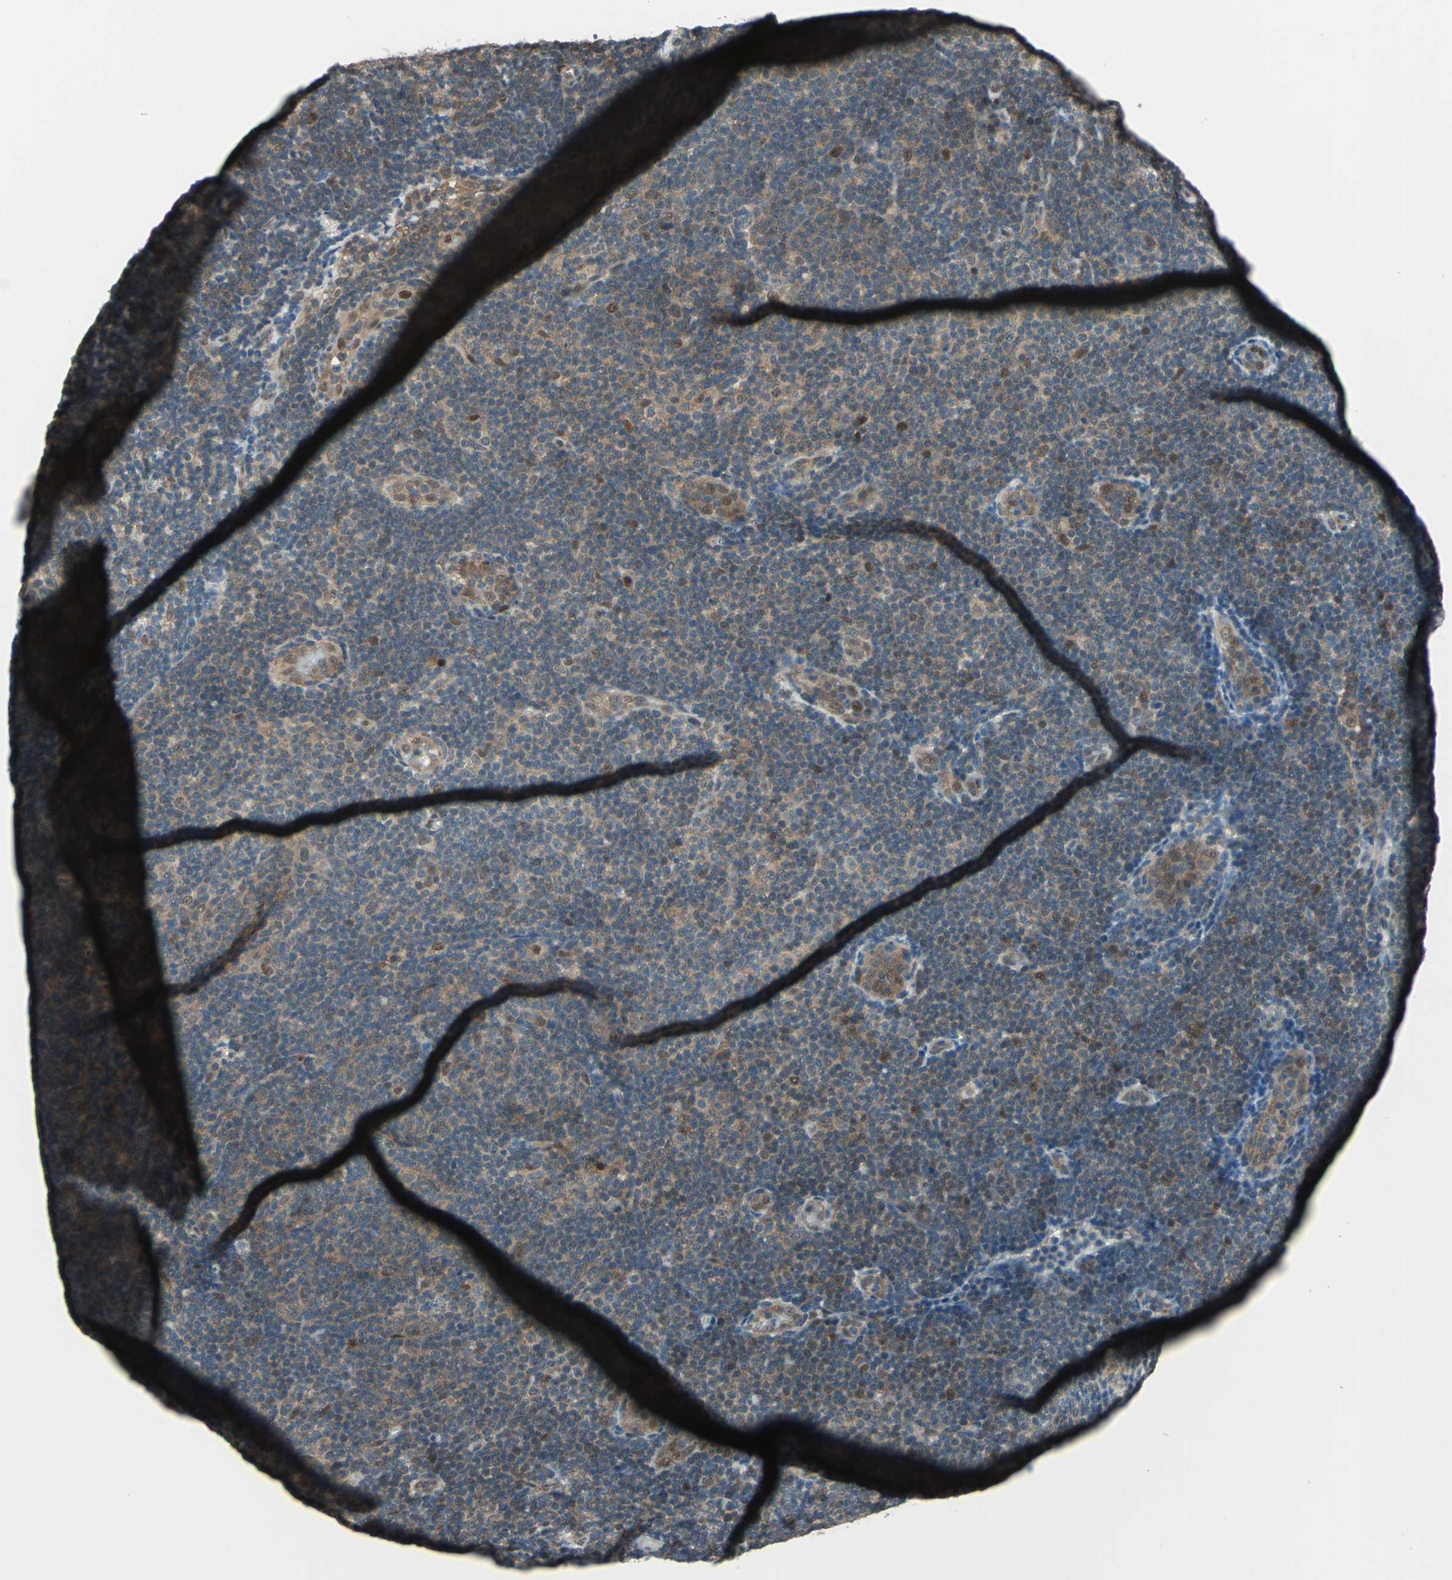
{"staining": {"intensity": "weak", "quantity": ">75%", "location": "cytoplasmic/membranous,nuclear"}, "tissue": "lymphoma", "cell_type": "Tumor cells", "image_type": "cancer", "snomed": [{"axis": "morphology", "description": "Malignant lymphoma, non-Hodgkin's type, Low grade"}, {"axis": "topography", "description": "Lymph node"}], "caption": "This is a photomicrograph of IHC staining of low-grade malignant lymphoma, non-Hodgkin's type, which shows weak staining in the cytoplasmic/membranous and nuclear of tumor cells.", "gene": "COPS5", "patient": {"sex": "male", "age": 83}}